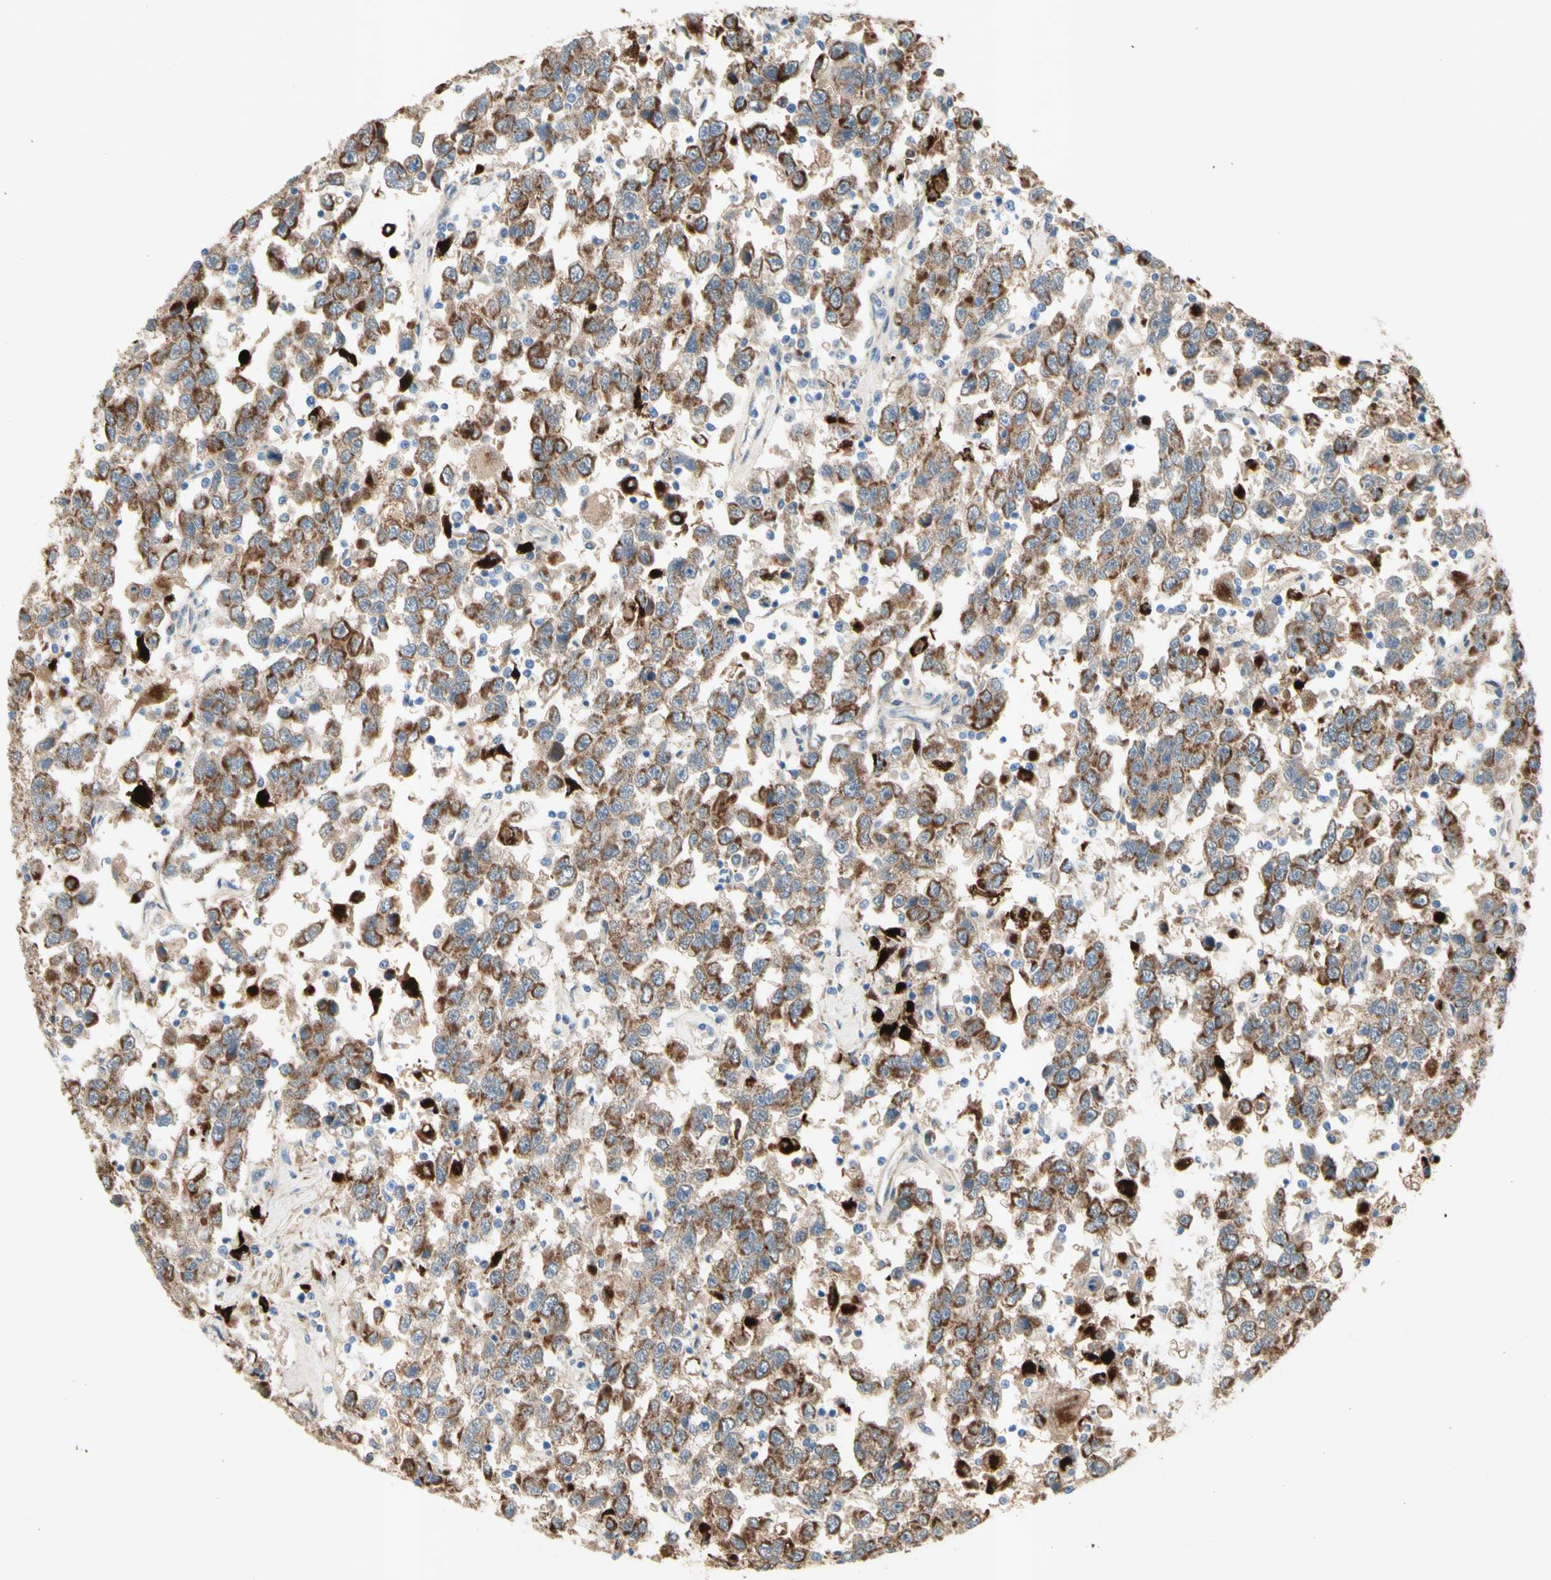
{"staining": {"intensity": "moderate", "quantity": ">75%", "location": "cytoplasmic/membranous"}, "tissue": "testis cancer", "cell_type": "Tumor cells", "image_type": "cancer", "snomed": [{"axis": "morphology", "description": "Seminoma, NOS"}, {"axis": "topography", "description": "Testis"}], "caption": "Approximately >75% of tumor cells in testis cancer demonstrate moderate cytoplasmic/membranous protein positivity as visualized by brown immunohistochemical staining.", "gene": "URB2", "patient": {"sex": "male", "age": 41}}